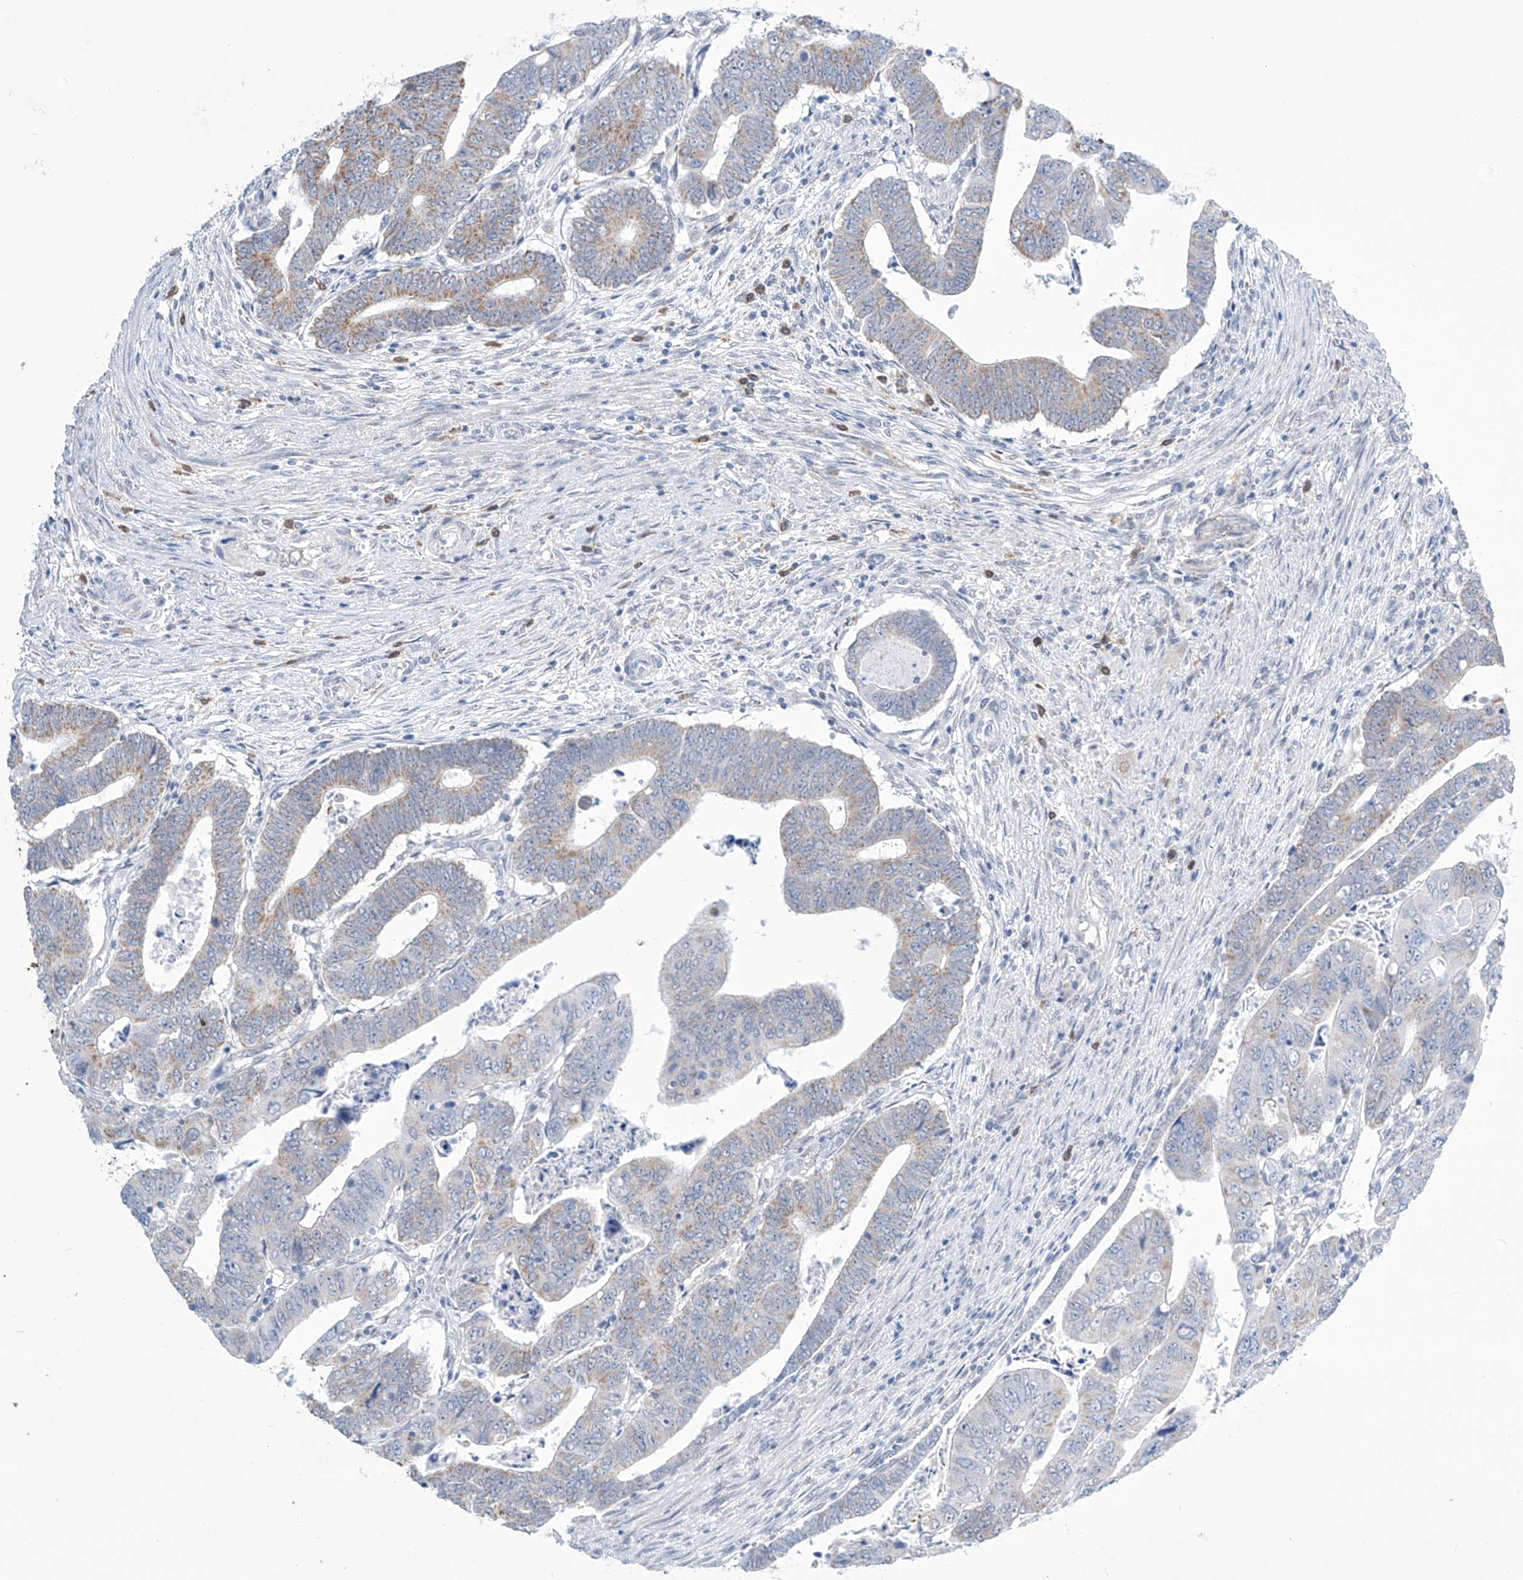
{"staining": {"intensity": "weak", "quantity": "25%-75%", "location": "cytoplasmic/membranous"}, "tissue": "colorectal cancer", "cell_type": "Tumor cells", "image_type": "cancer", "snomed": [{"axis": "morphology", "description": "Normal tissue, NOS"}, {"axis": "morphology", "description": "Adenocarcinoma, NOS"}, {"axis": "topography", "description": "Rectum"}], "caption": "Immunohistochemical staining of colorectal adenocarcinoma displays weak cytoplasmic/membranous protein staining in about 25%-75% of tumor cells.", "gene": "ALDH6A1", "patient": {"sex": "female", "age": 65}}